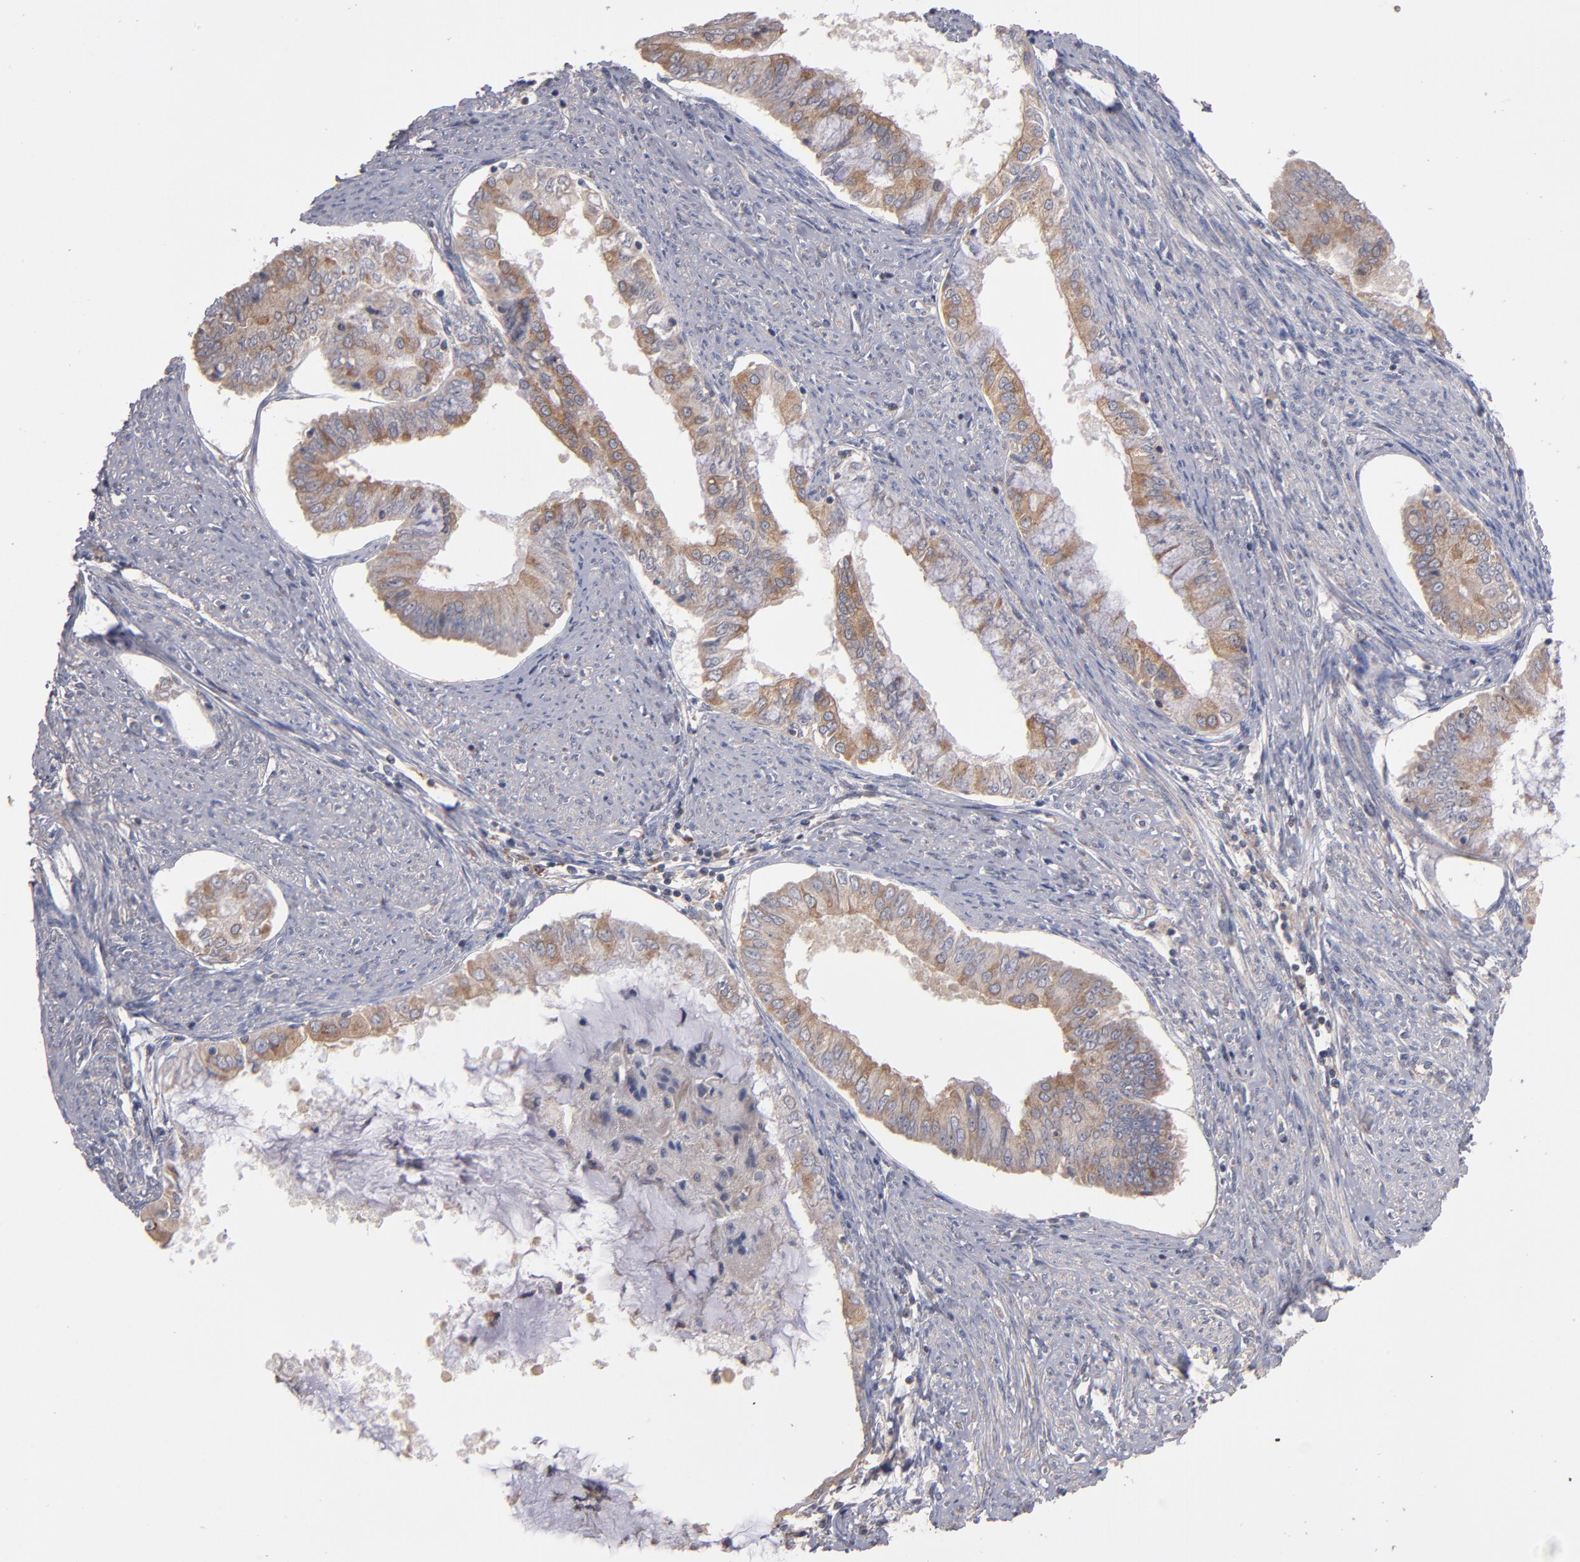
{"staining": {"intensity": "moderate", "quantity": ">75%", "location": "cytoplasmic/membranous"}, "tissue": "endometrial cancer", "cell_type": "Tumor cells", "image_type": "cancer", "snomed": [{"axis": "morphology", "description": "Adenocarcinoma, NOS"}, {"axis": "topography", "description": "Endometrium"}], "caption": "This image exhibits endometrial cancer (adenocarcinoma) stained with immunohistochemistry (IHC) to label a protein in brown. The cytoplasmic/membranous of tumor cells show moderate positivity for the protein. Nuclei are counter-stained blue.", "gene": "DACT1", "patient": {"sex": "female", "age": 76}}